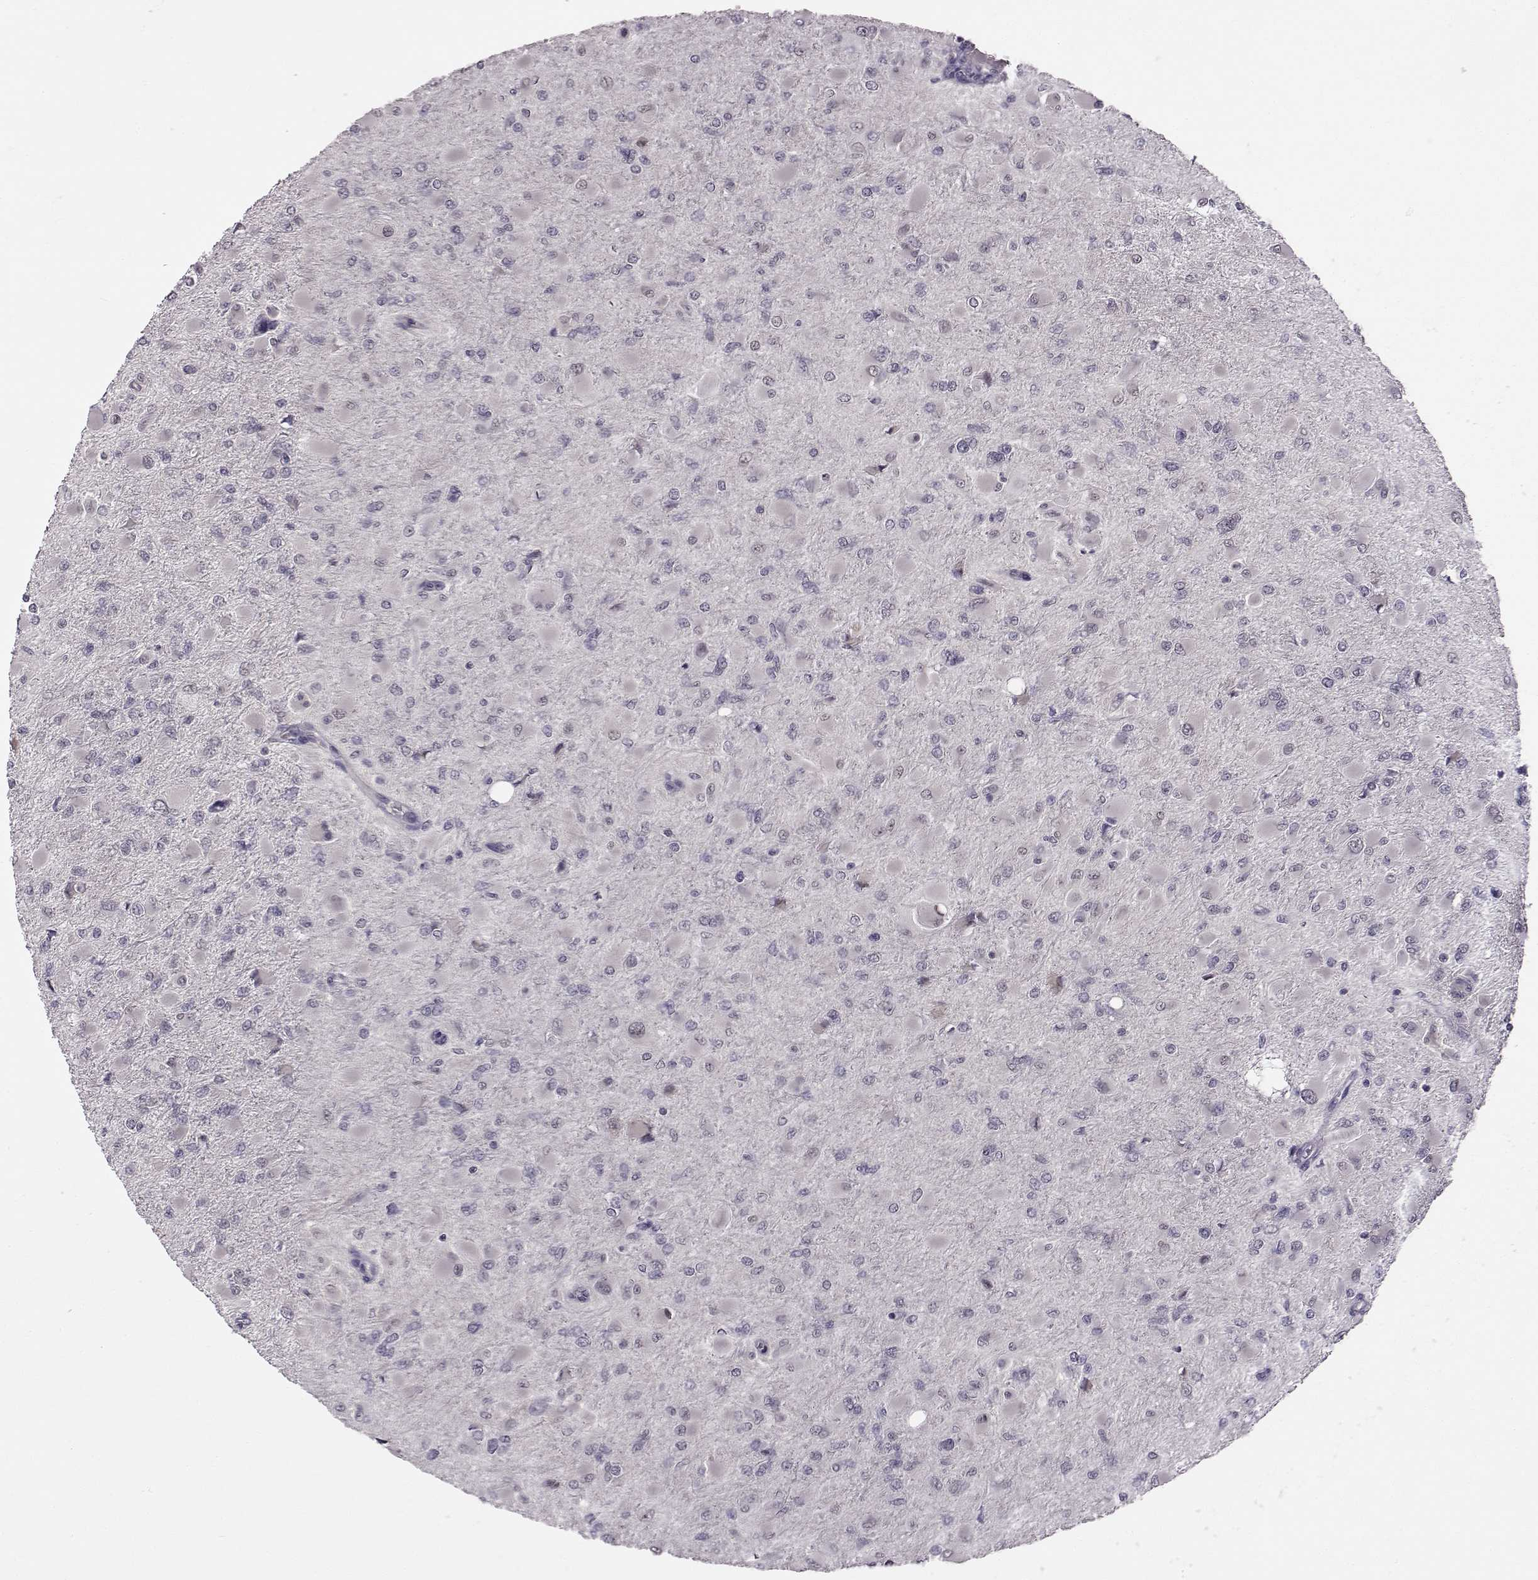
{"staining": {"intensity": "negative", "quantity": "none", "location": "none"}, "tissue": "glioma", "cell_type": "Tumor cells", "image_type": "cancer", "snomed": [{"axis": "morphology", "description": "Glioma, malignant, High grade"}, {"axis": "topography", "description": "Cerebral cortex"}], "caption": "Glioma was stained to show a protein in brown. There is no significant expression in tumor cells.", "gene": "C10orf62", "patient": {"sex": "female", "age": 36}}